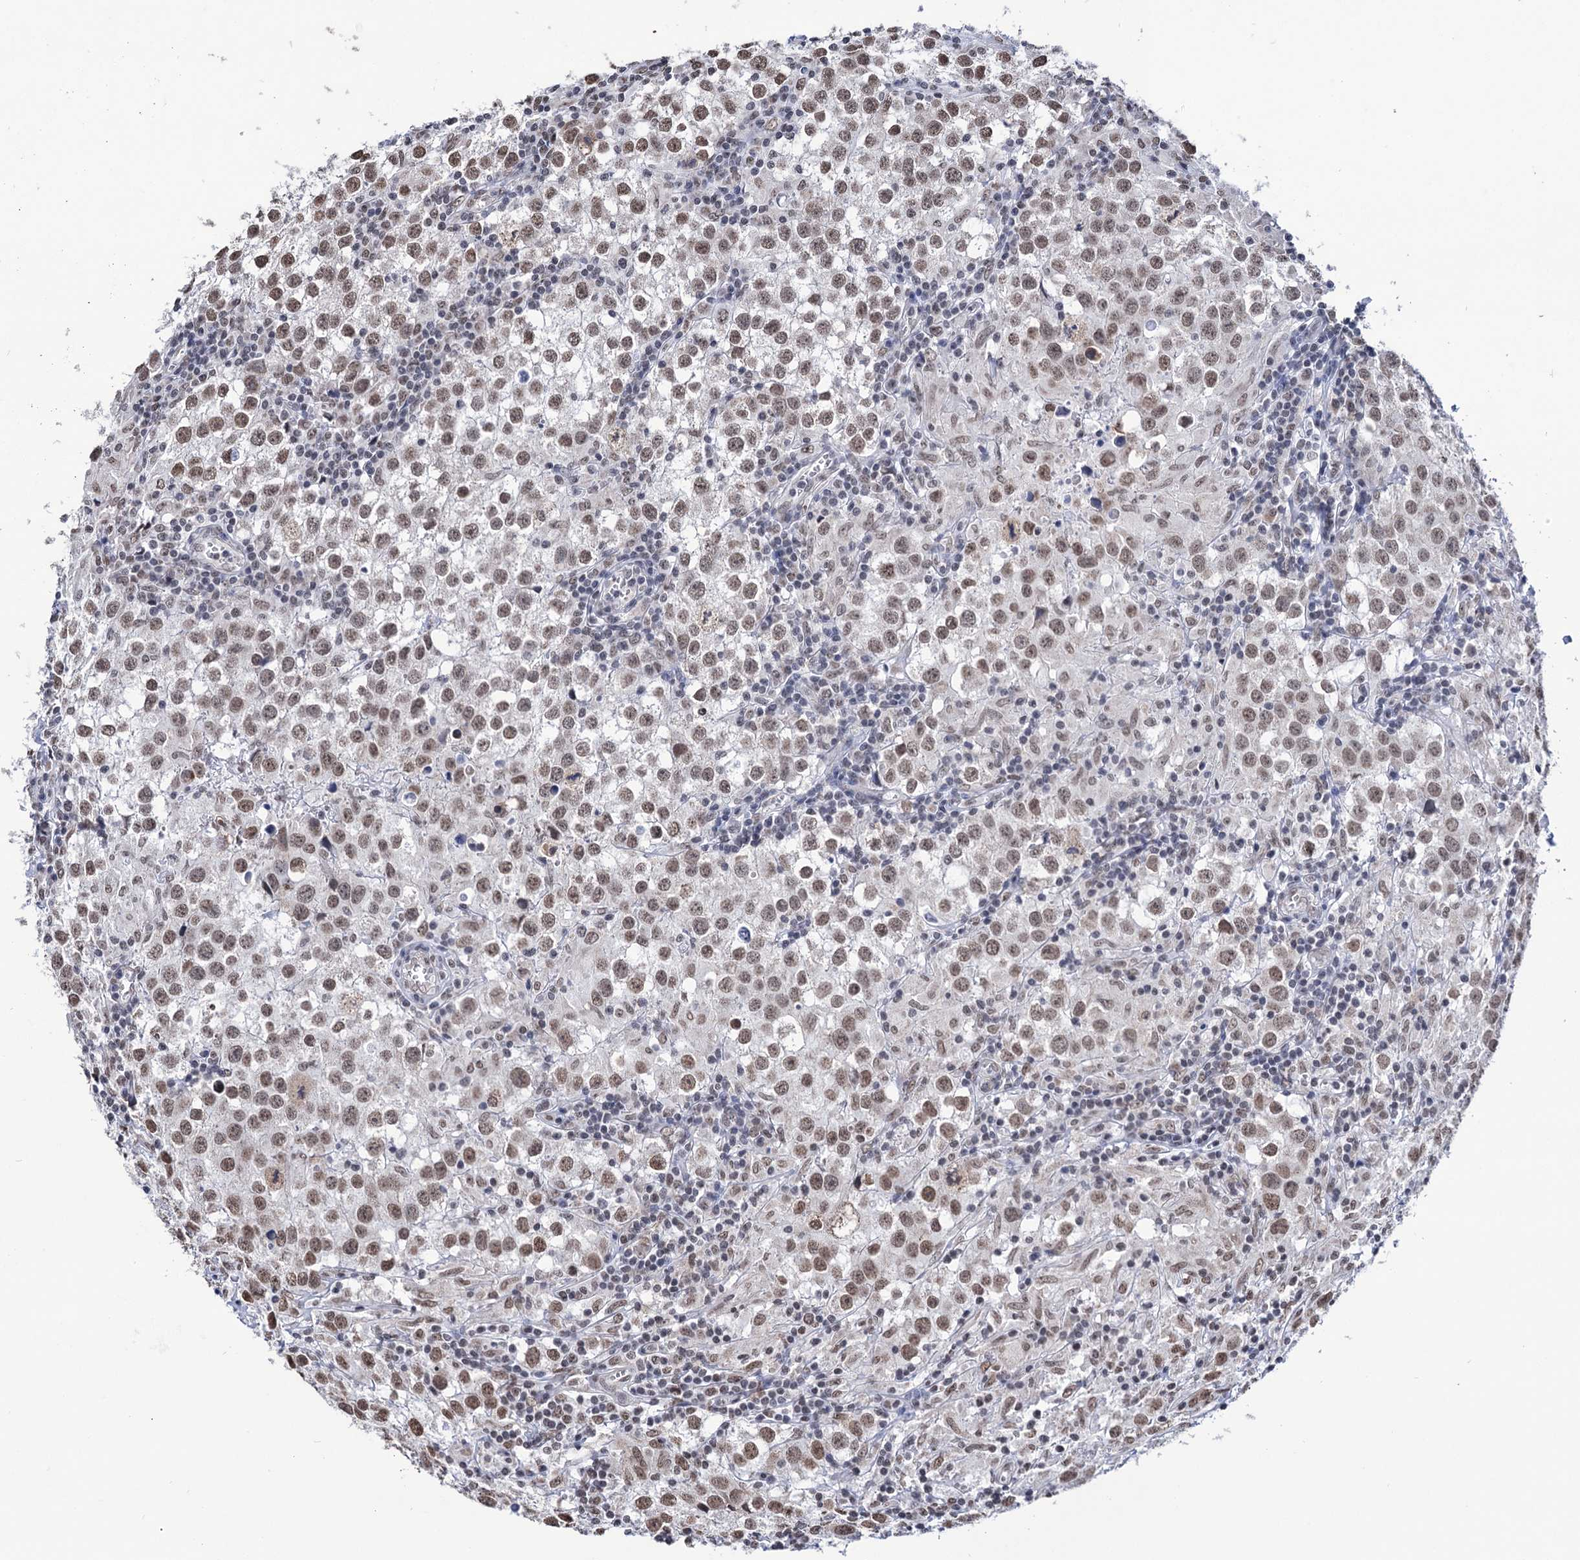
{"staining": {"intensity": "moderate", "quantity": ">75%", "location": "nuclear"}, "tissue": "testis cancer", "cell_type": "Tumor cells", "image_type": "cancer", "snomed": [{"axis": "morphology", "description": "Seminoma, NOS"}, {"axis": "morphology", "description": "Carcinoma, Embryonal, NOS"}, {"axis": "topography", "description": "Testis"}], "caption": "A brown stain highlights moderate nuclear positivity of a protein in human testis cancer (seminoma) tumor cells.", "gene": "ABHD10", "patient": {"sex": "male", "age": 43}}